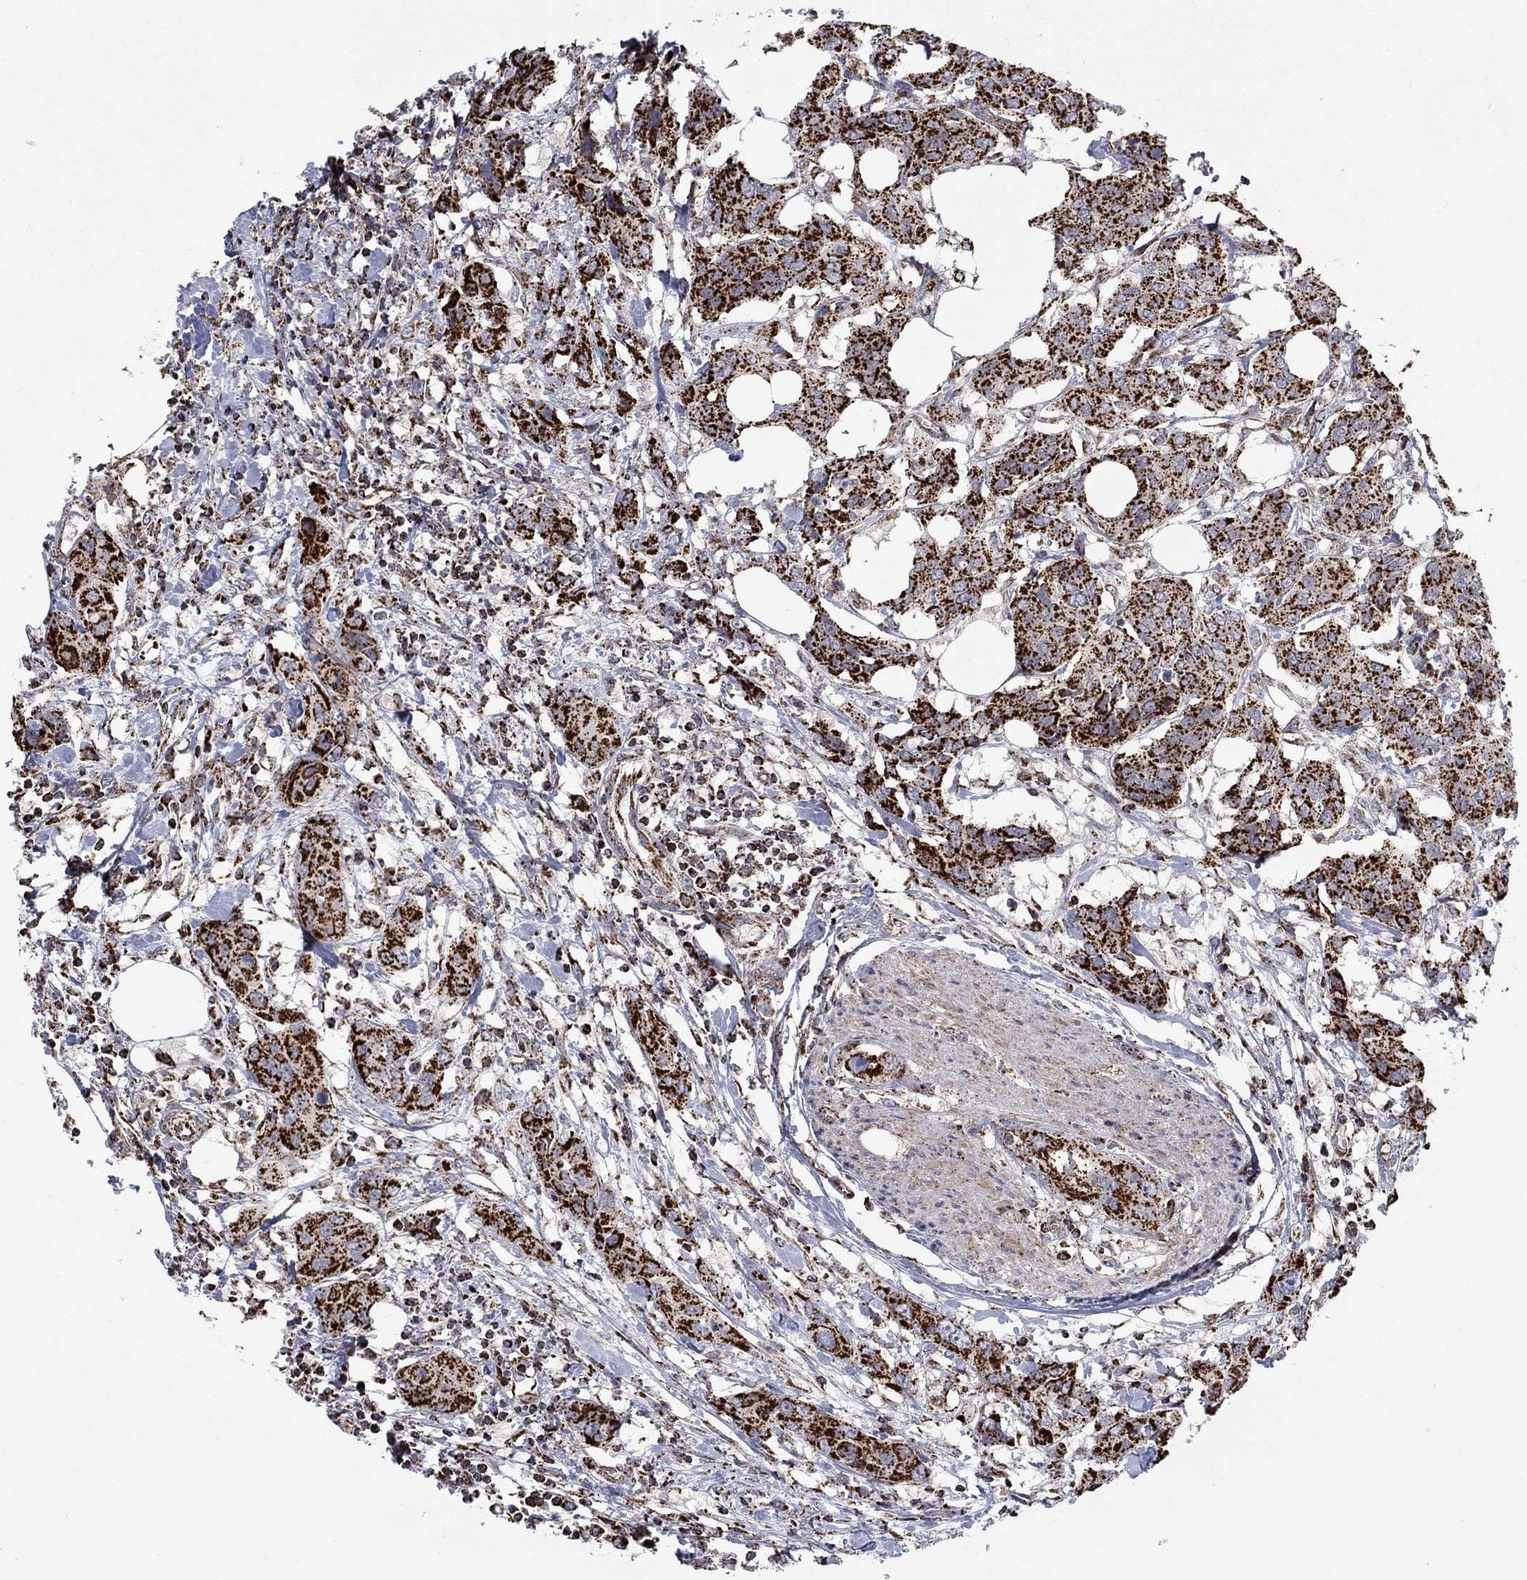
{"staining": {"intensity": "strong", "quantity": ">75%", "location": "cytoplasmic/membranous"}, "tissue": "urothelial cancer", "cell_type": "Tumor cells", "image_type": "cancer", "snomed": [{"axis": "morphology", "description": "Urothelial carcinoma, NOS"}, {"axis": "morphology", "description": "Urothelial carcinoma, High grade"}, {"axis": "topography", "description": "Urinary bladder"}], "caption": "Transitional cell carcinoma stained for a protein demonstrates strong cytoplasmic/membranous positivity in tumor cells.", "gene": "MOAP1", "patient": {"sex": "male", "age": 63}}